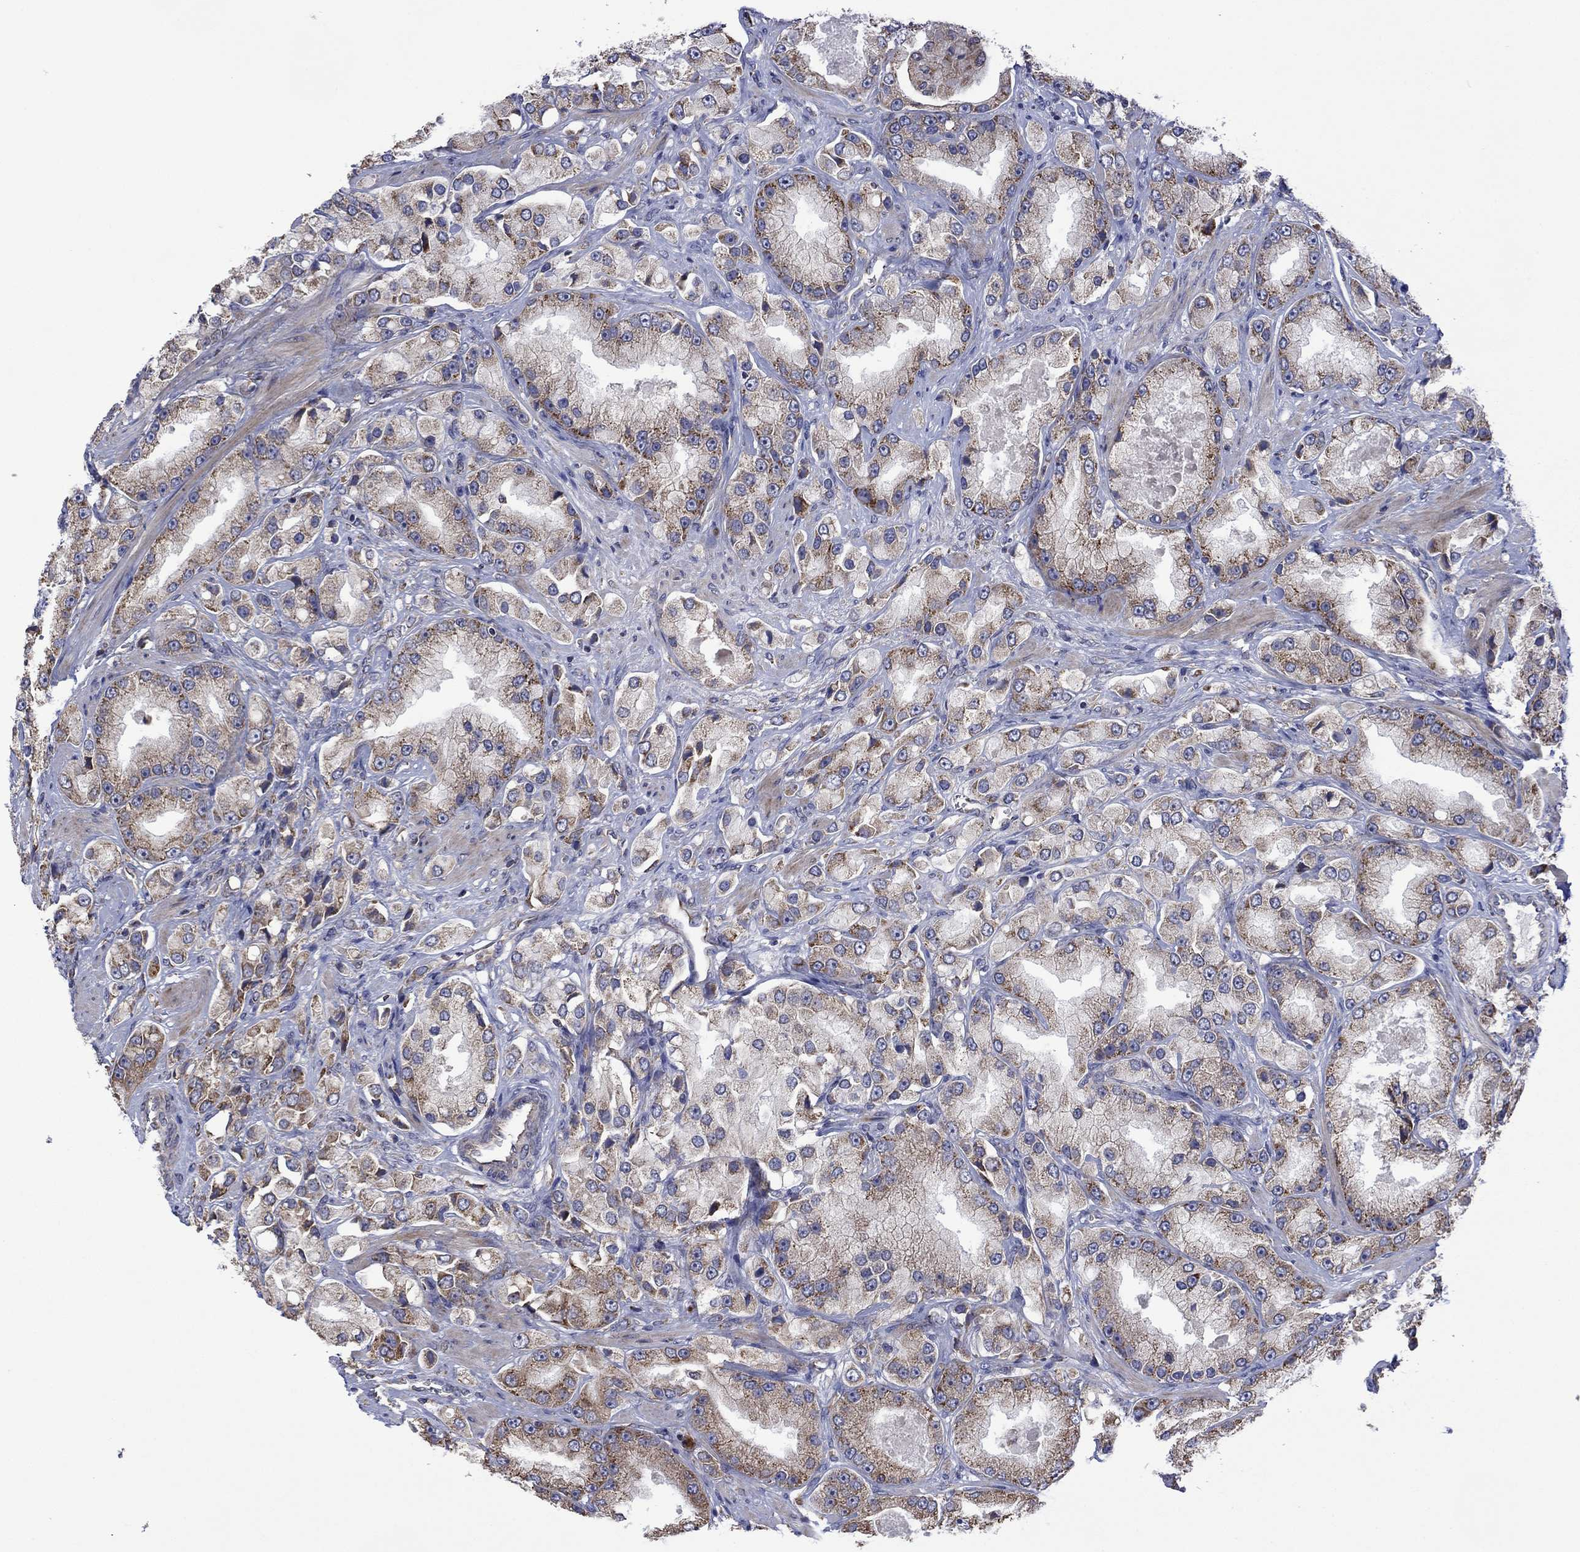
{"staining": {"intensity": "moderate", "quantity": "25%-75%", "location": "cytoplasmic/membranous"}, "tissue": "prostate cancer", "cell_type": "Tumor cells", "image_type": "cancer", "snomed": [{"axis": "morphology", "description": "Adenocarcinoma, NOS"}, {"axis": "topography", "description": "Prostate and seminal vesicle, NOS"}, {"axis": "topography", "description": "Prostate"}], "caption": "Moderate cytoplasmic/membranous protein staining is appreciated in approximately 25%-75% of tumor cells in prostate adenocarcinoma.", "gene": "FURIN", "patient": {"sex": "male", "age": 64}}